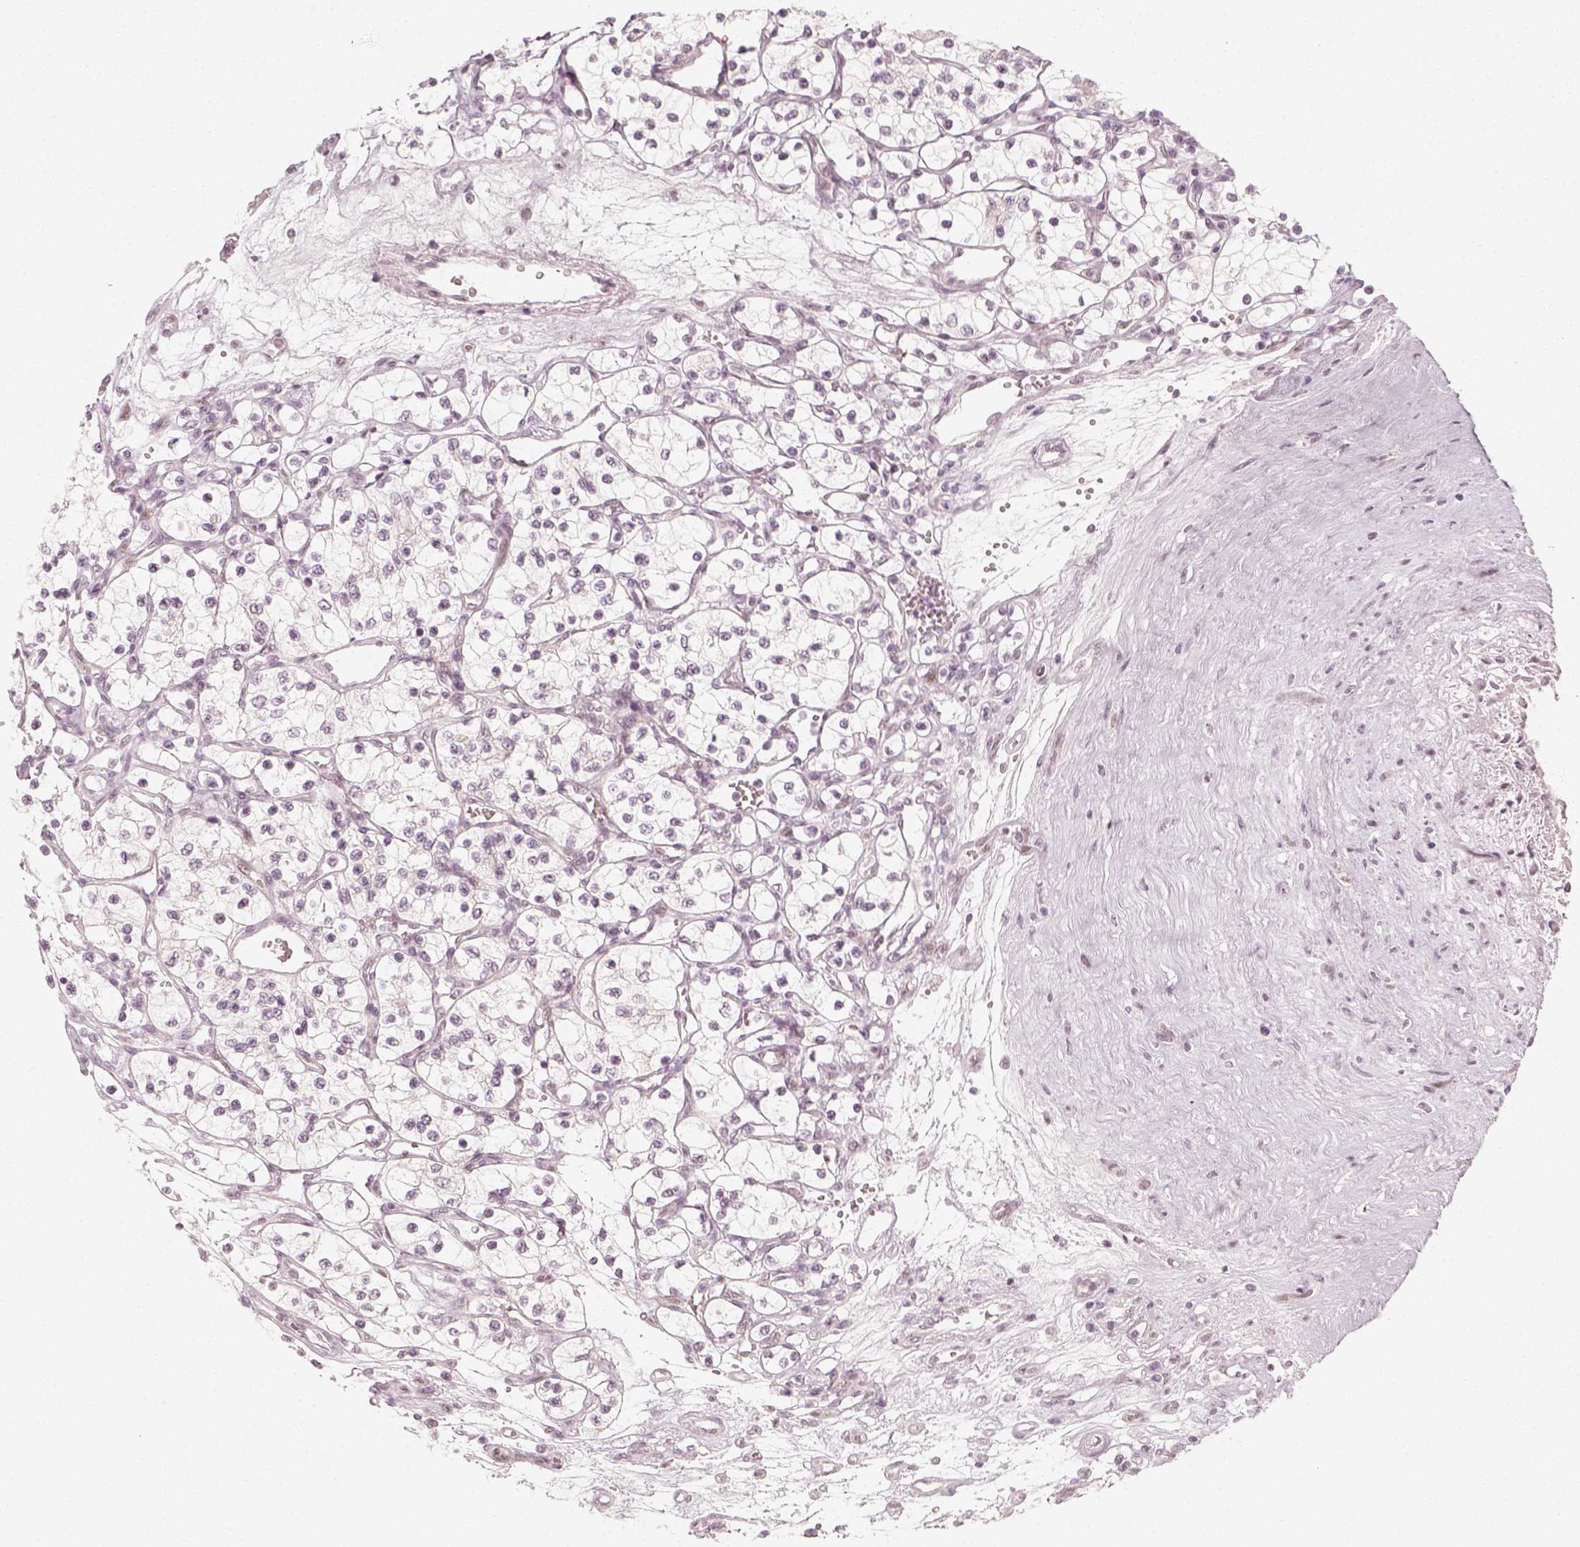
{"staining": {"intensity": "negative", "quantity": "none", "location": "none"}, "tissue": "renal cancer", "cell_type": "Tumor cells", "image_type": "cancer", "snomed": [{"axis": "morphology", "description": "Adenocarcinoma, NOS"}, {"axis": "topography", "description": "Kidney"}], "caption": "DAB (3,3'-diaminobenzidine) immunohistochemical staining of human renal adenocarcinoma demonstrates no significant positivity in tumor cells. Nuclei are stained in blue.", "gene": "KRTAP2-1", "patient": {"sex": "female", "age": 69}}